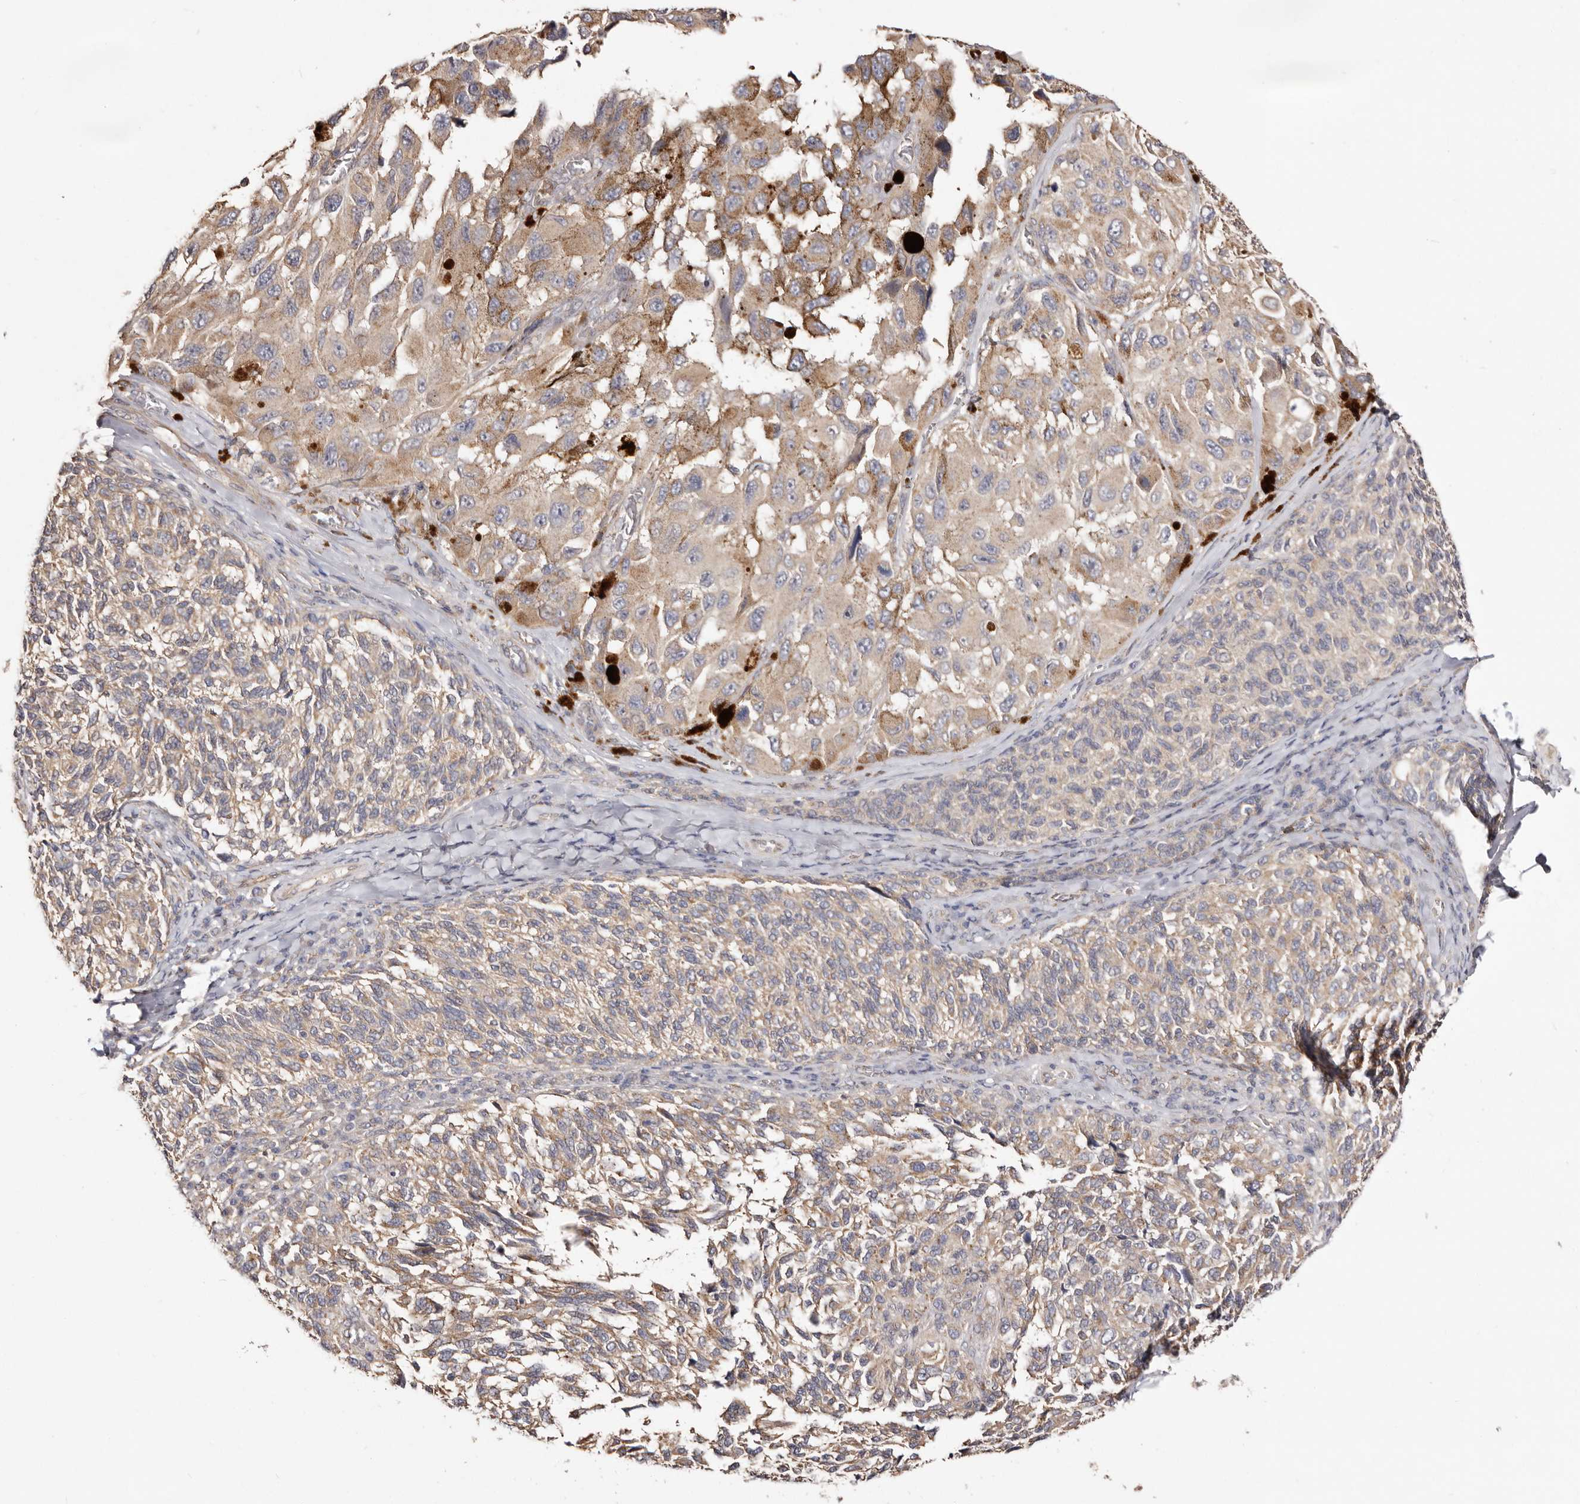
{"staining": {"intensity": "weak", "quantity": "25%-75%", "location": "cytoplasmic/membranous"}, "tissue": "melanoma", "cell_type": "Tumor cells", "image_type": "cancer", "snomed": [{"axis": "morphology", "description": "Malignant melanoma, NOS"}, {"axis": "topography", "description": "Skin"}], "caption": "Immunohistochemistry (IHC) (DAB (3,3'-diaminobenzidine)) staining of malignant melanoma demonstrates weak cytoplasmic/membranous protein staining in approximately 25%-75% of tumor cells. Immunohistochemistry (IHC) stains the protein in brown and the nuclei are stained blue.", "gene": "LRRC25", "patient": {"sex": "female", "age": 73}}